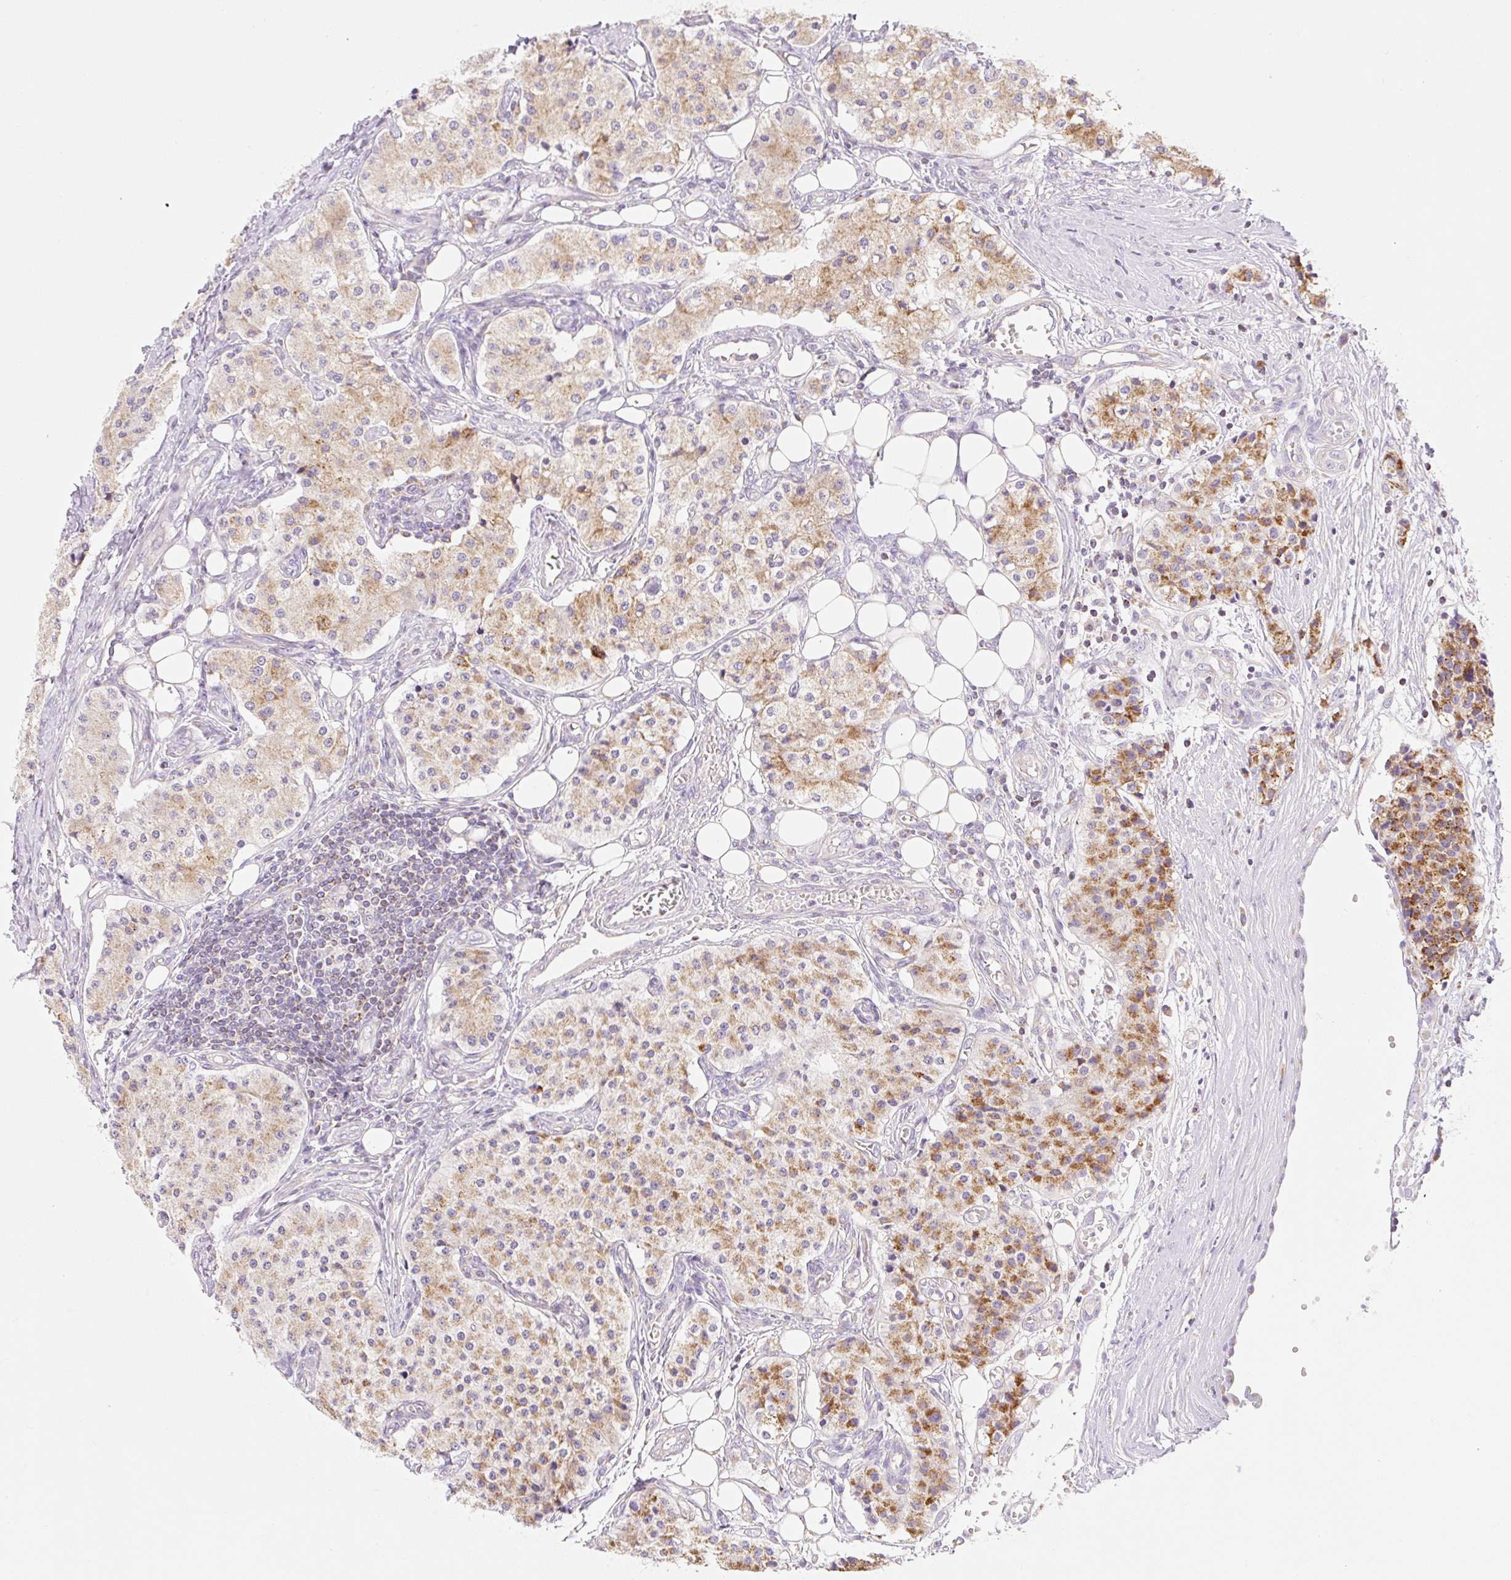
{"staining": {"intensity": "moderate", "quantity": ">75%", "location": "cytoplasmic/membranous"}, "tissue": "carcinoid", "cell_type": "Tumor cells", "image_type": "cancer", "snomed": [{"axis": "morphology", "description": "Carcinoid, malignant, NOS"}, {"axis": "topography", "description": "Colon"}], "caption": "Tumor cells demonstrate medium levels of moderate cytoplasmic/membranous staining in approximately >75% of cells in carcinoid.", "gene": "FOCAD", "patient": {"sex": "female", "age": 52}}